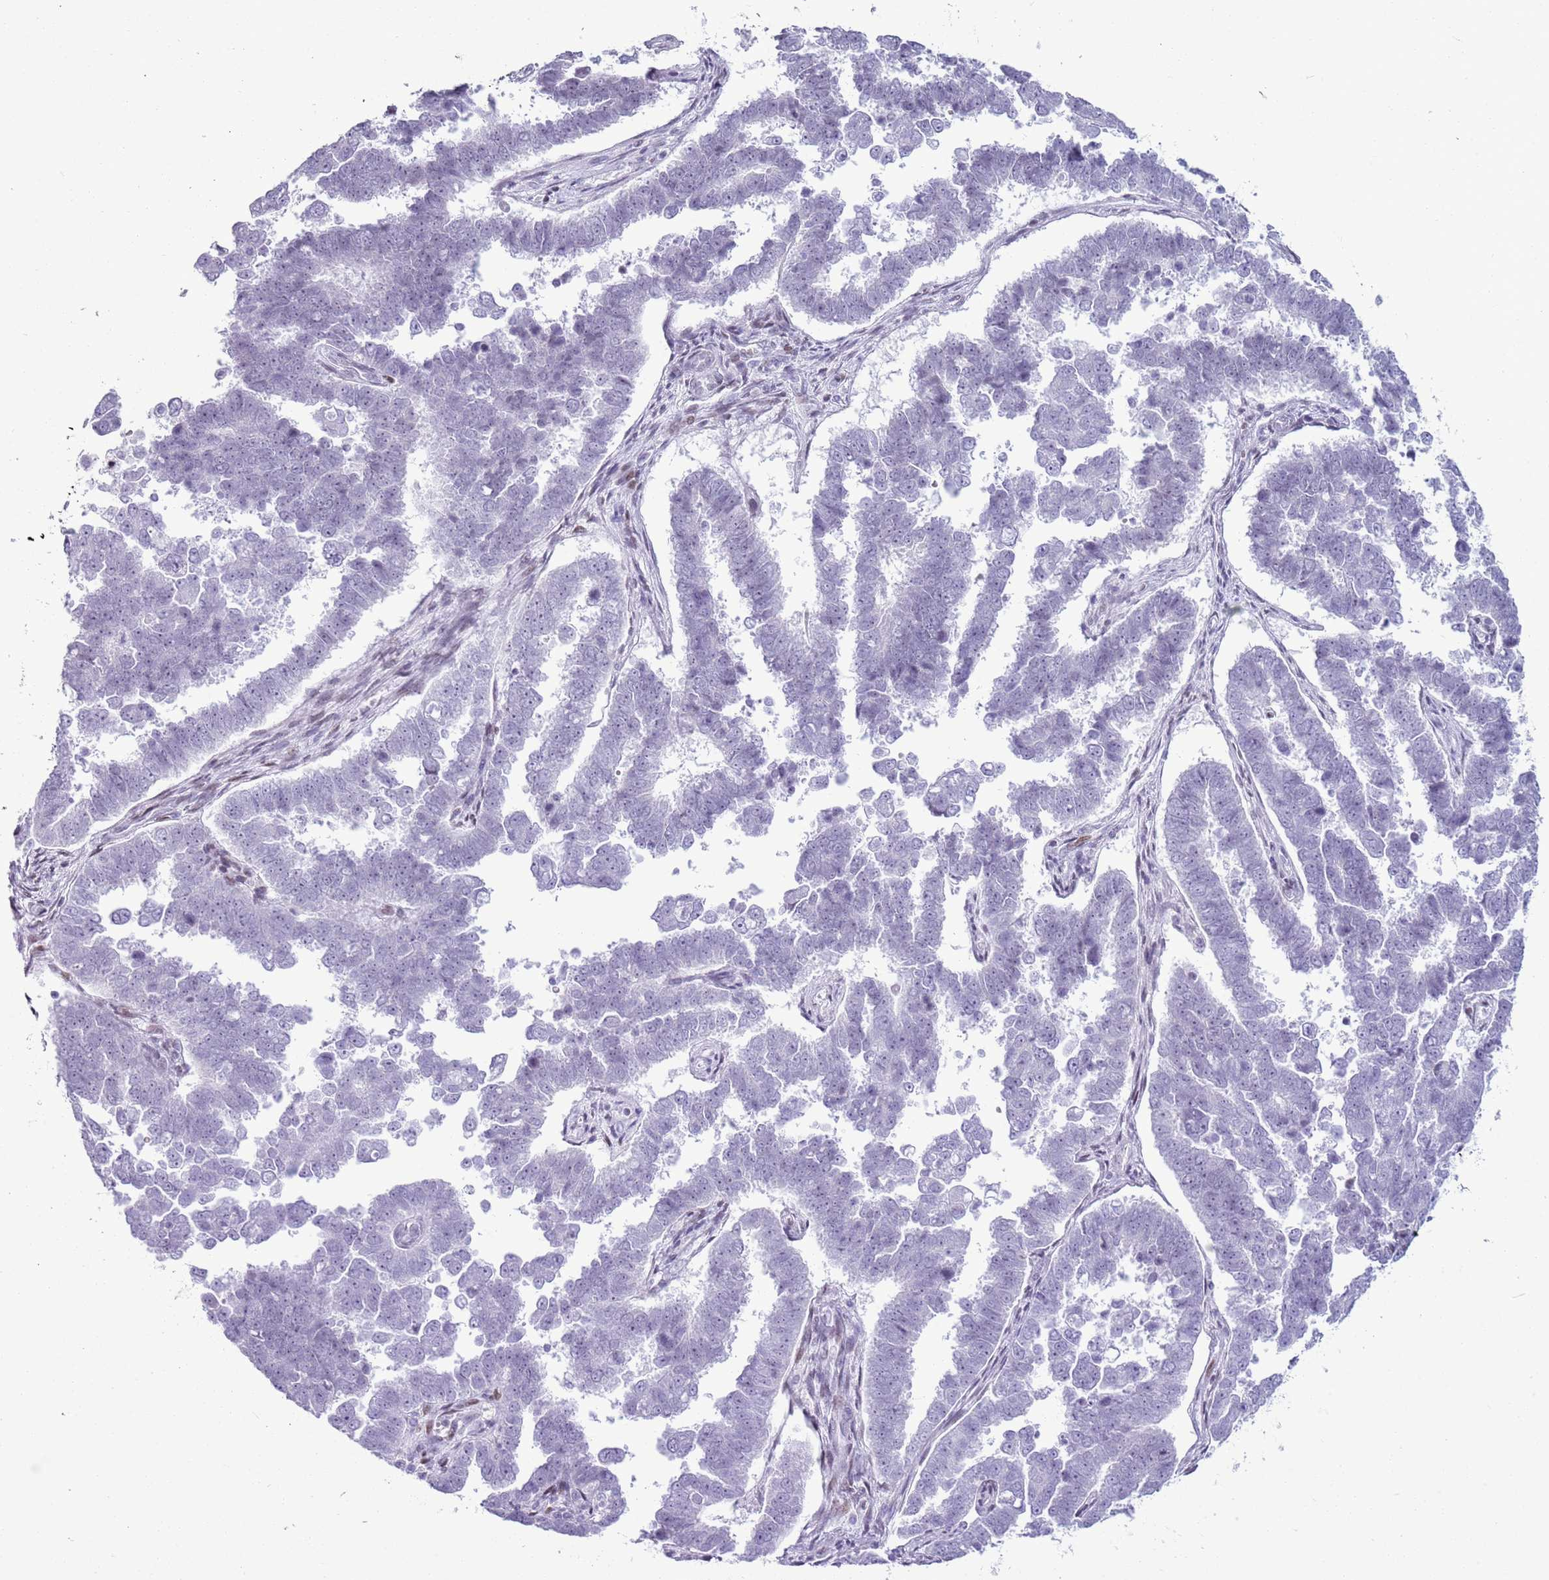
{"staining": {"intensity": "negative", "quantity": "none", "location": "none"}, "tissue": "endometrial cancer", "cell_type": "Tumor cells", "image_type": "cancer", "snomed": [{"axis": "morphology", "description": "Adenocarcinoma, NOS"}, {"axis": "topography", "description": "Endometrium"}], "caption": "IHC image of neoplastic tissue: adenocarcinoma (endometrial) stained with DAB (3,3'-diaminobenzidine) displays no significant protein staining in tumor cells.", "gene": "ASIP", "patient": {"sex": "female", "age": 75}}